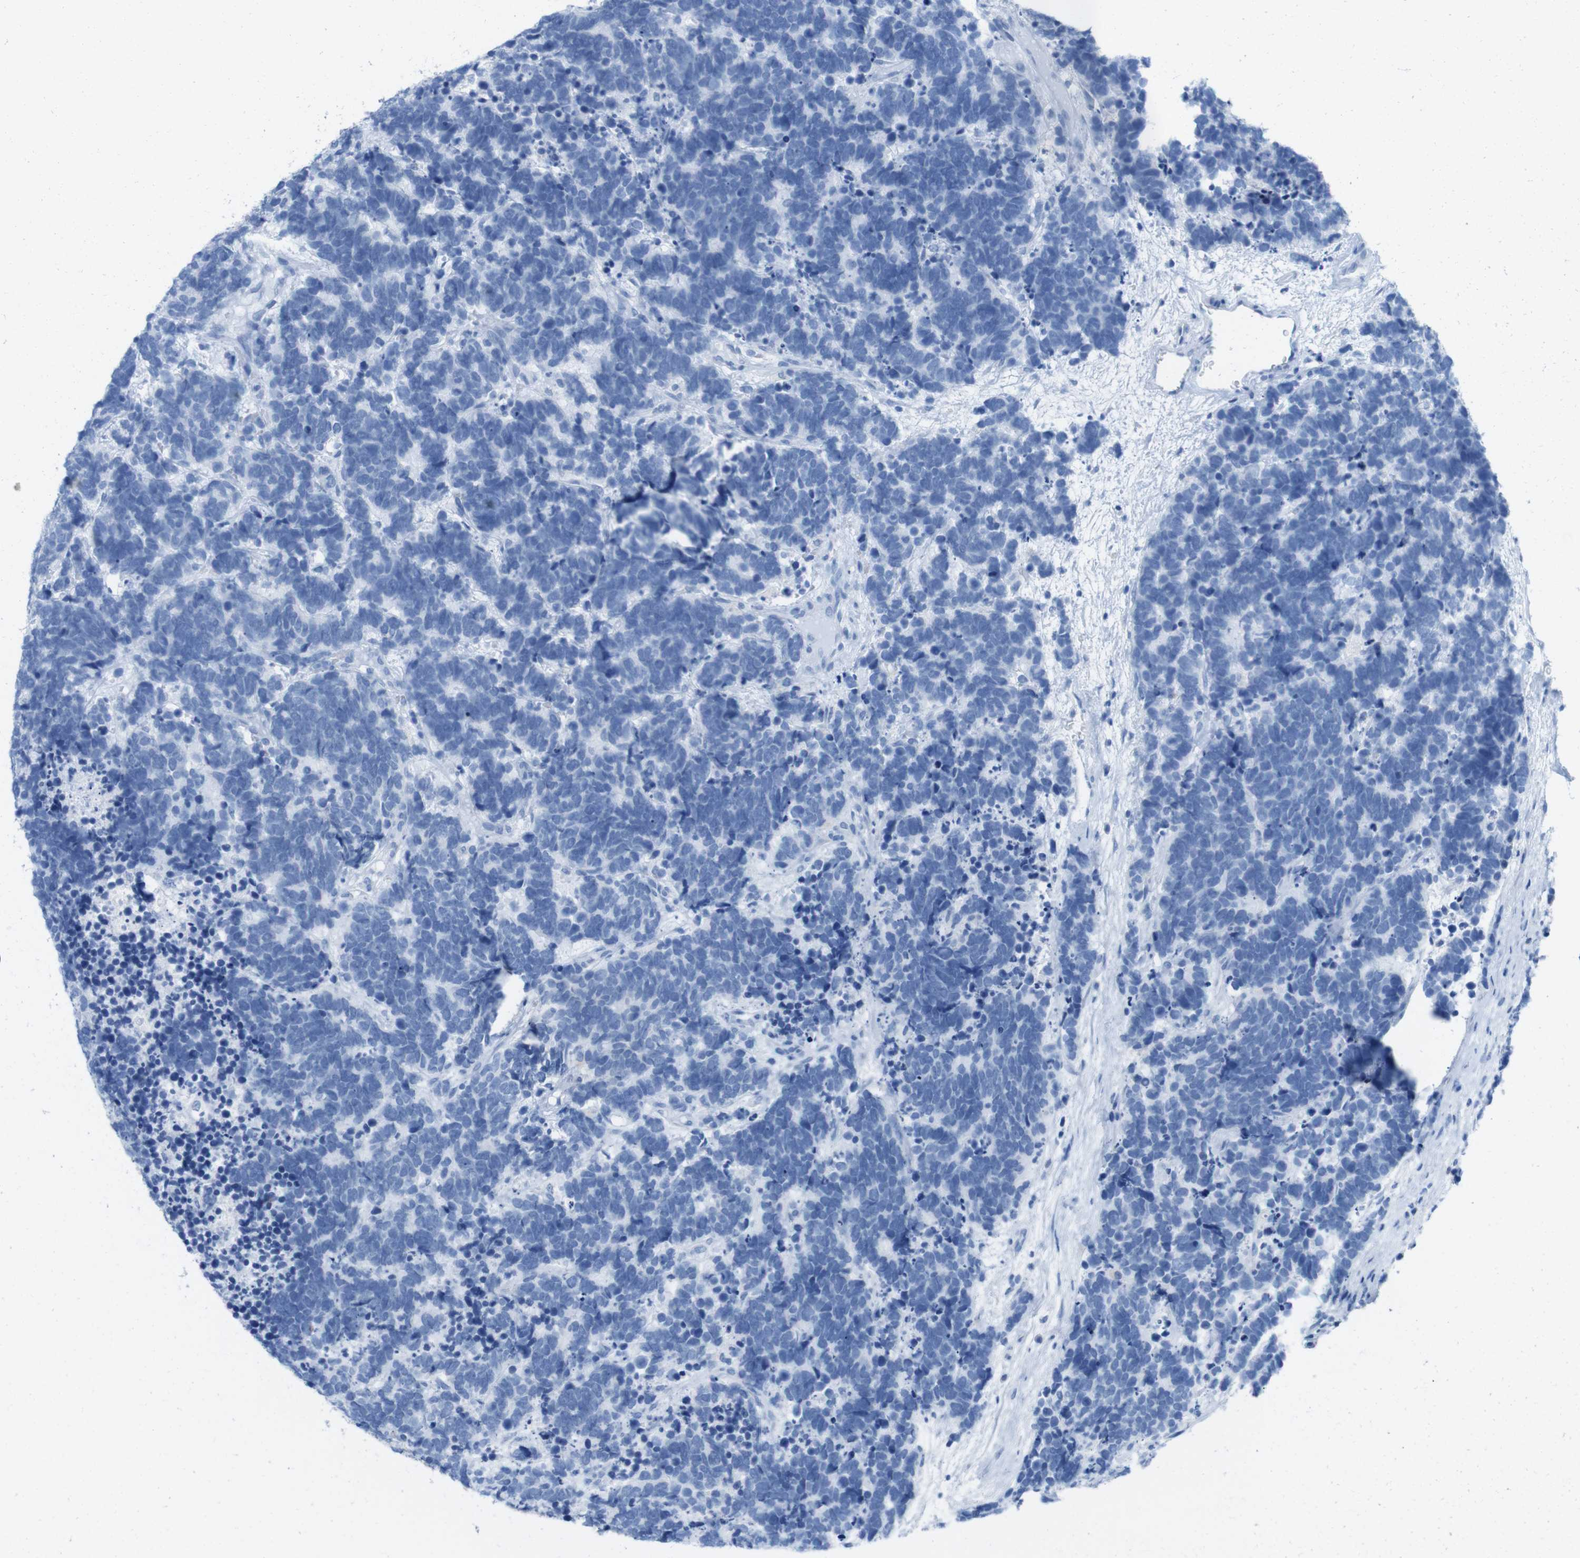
{"staining": {"intensity": "negative", "quantity": "none", "location": "none"}, "tissue": "carcinoid", "cell_type": "Tumor cells", "image_type": "cancer", "snomed": [{"axis": "morphology", "description": "Carcinoma, NOS"}, {"axis": "morphology", "description": "Carcinoid, malignant, NOS"}, {"axis": "topography", "description": "Urinary bladder"}], "caption": "Protein analysis of carcinoid reveals no significant expression in tumor cells. (Brightfield microscopy of DAB immunohistochemistry (IHC) at high magnification).", "gene": "LAG3", "patient": {"sex": "male", "age": 57}}